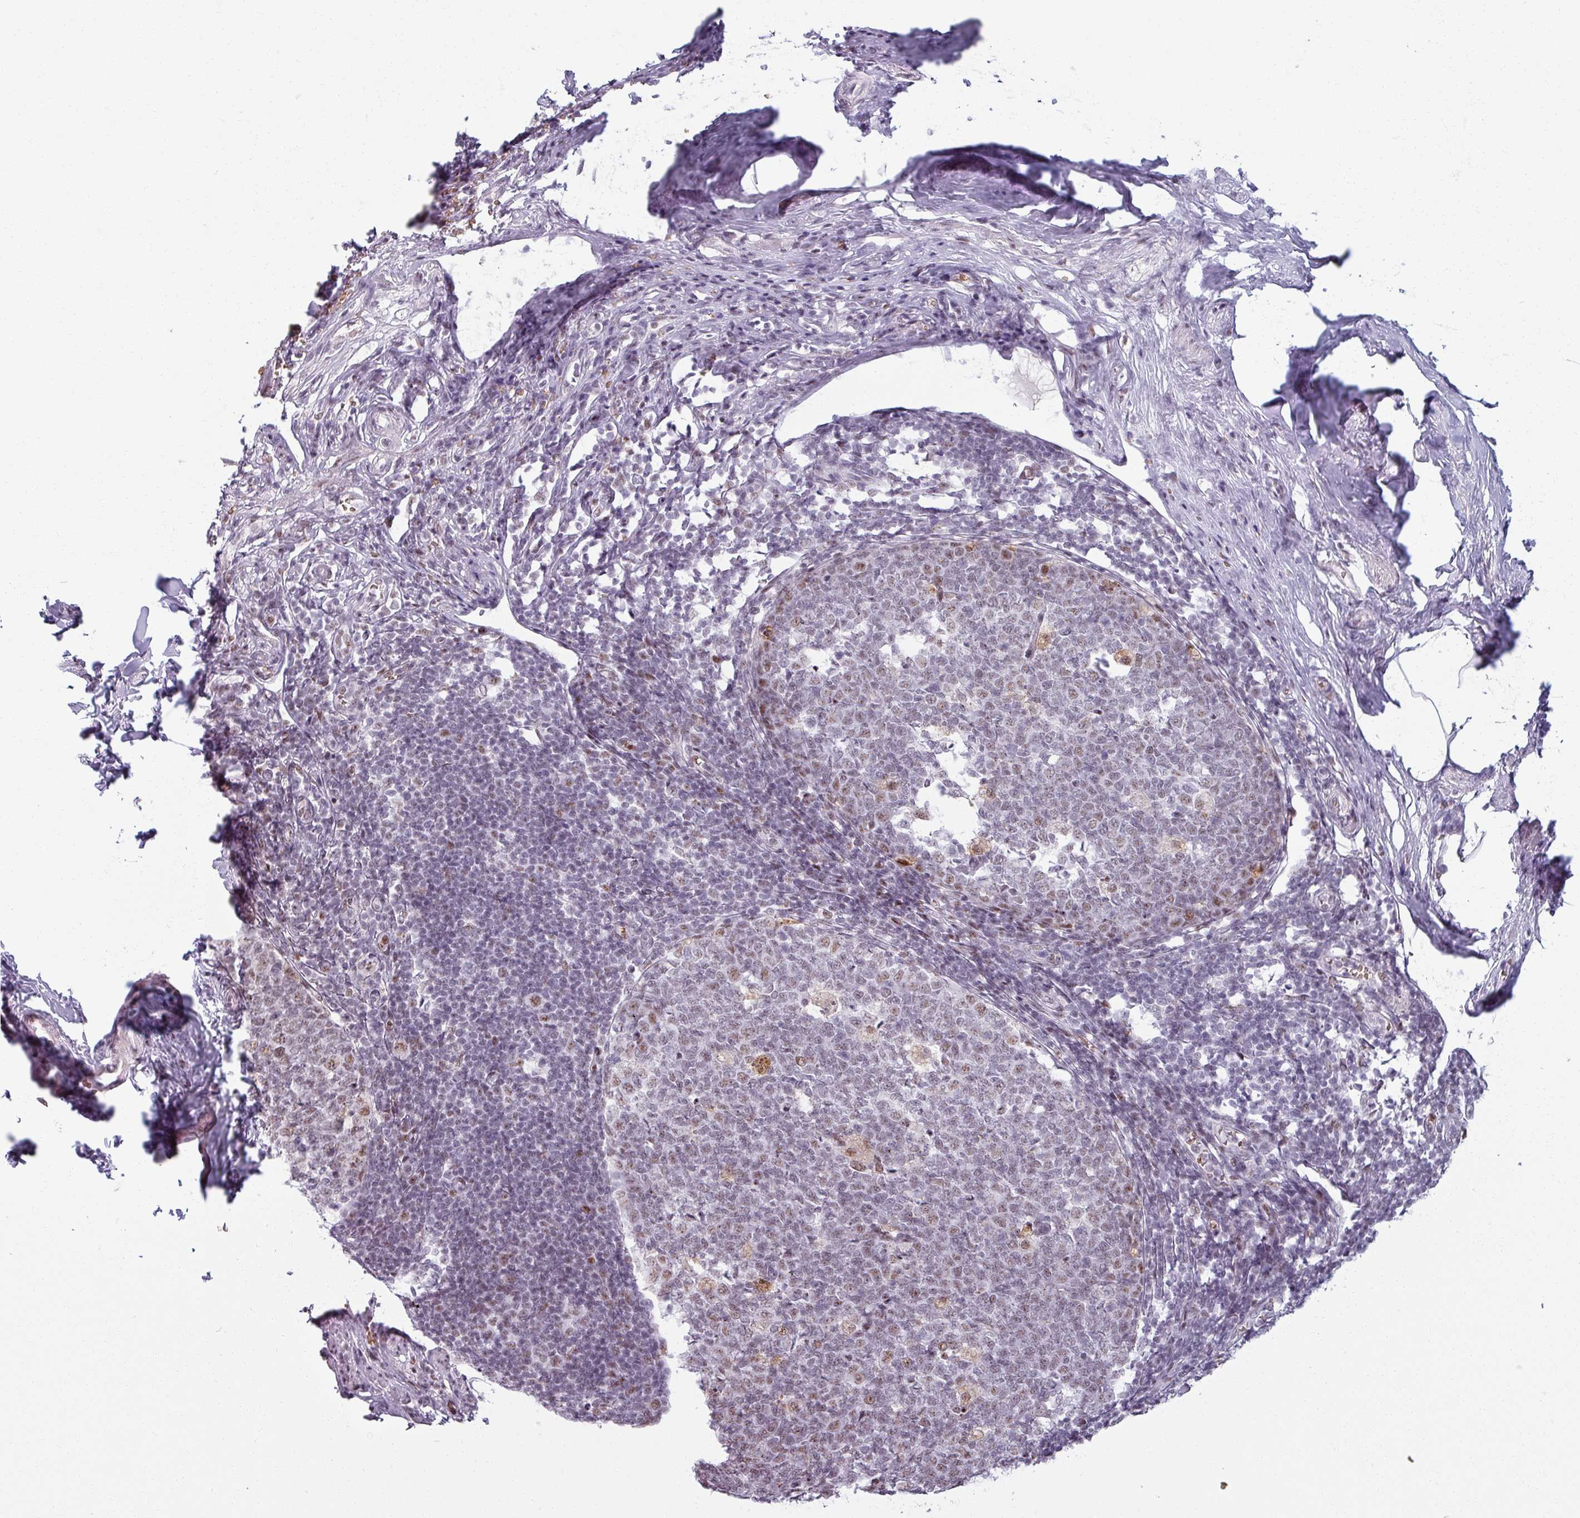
{"staining": {"intensity": "moderate", "quantity": ">75%", "location": "nuclear"}, "tissue": "appendix", "cell_type": "Glandular cells", "image_type": "normal", "snomed": [{"axis": "morphology", "description": "Normal tissue, NOS"}, {"axis": "topography", "description": "Appendix"}], "caption": "A brown stain highlights moderate nuclear positivity of a protein in glandular cells of unremarkable appendix. (DAB (3,3'-diaminobenzidine) IHC, brown staining for protein, blue staining for nuclei).", "gene": "NCOR1", "patient": {"sex": "male", "age": 56}}